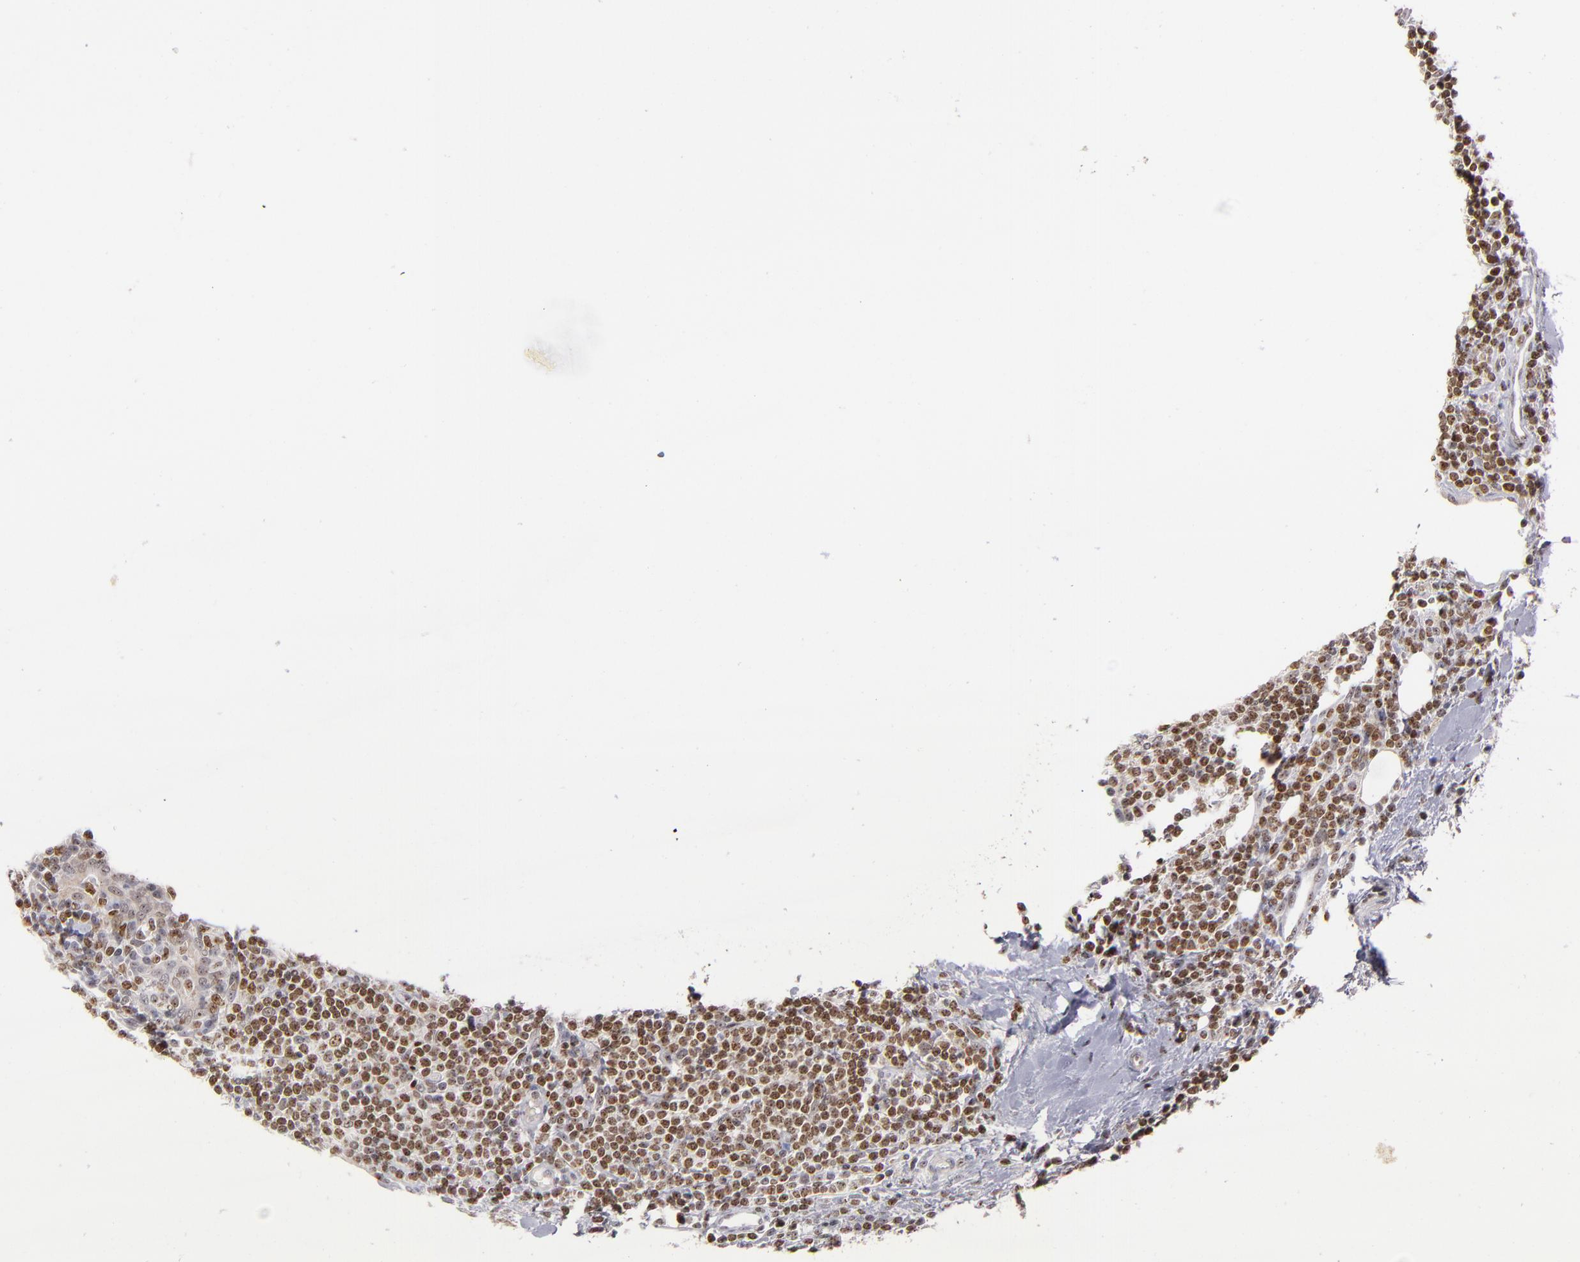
{"staining": {"intensity": "moderate", "quantity": ">75%", "location": "cytoplasmic/membranous"}, "tissue": "fallopian tube", "cell_type": "Glandular cells", "image_type": "normal", "snomed": [{"axis": "morphology", "description": "Normal tissue, NOS"}, {"axis": "topography", "description": "Fallopian tube"}, {"axis": "topography", "description": "Ovary"}], "caption": "A high-resolution image shows IHC staining of unremarkable fallopian tube, which shows moderate cytoplasmic/membranous expression in approximately >75% of glandular cells.", "gene": "PCNX4", "patient": {"sex": "female", "age": 69}}